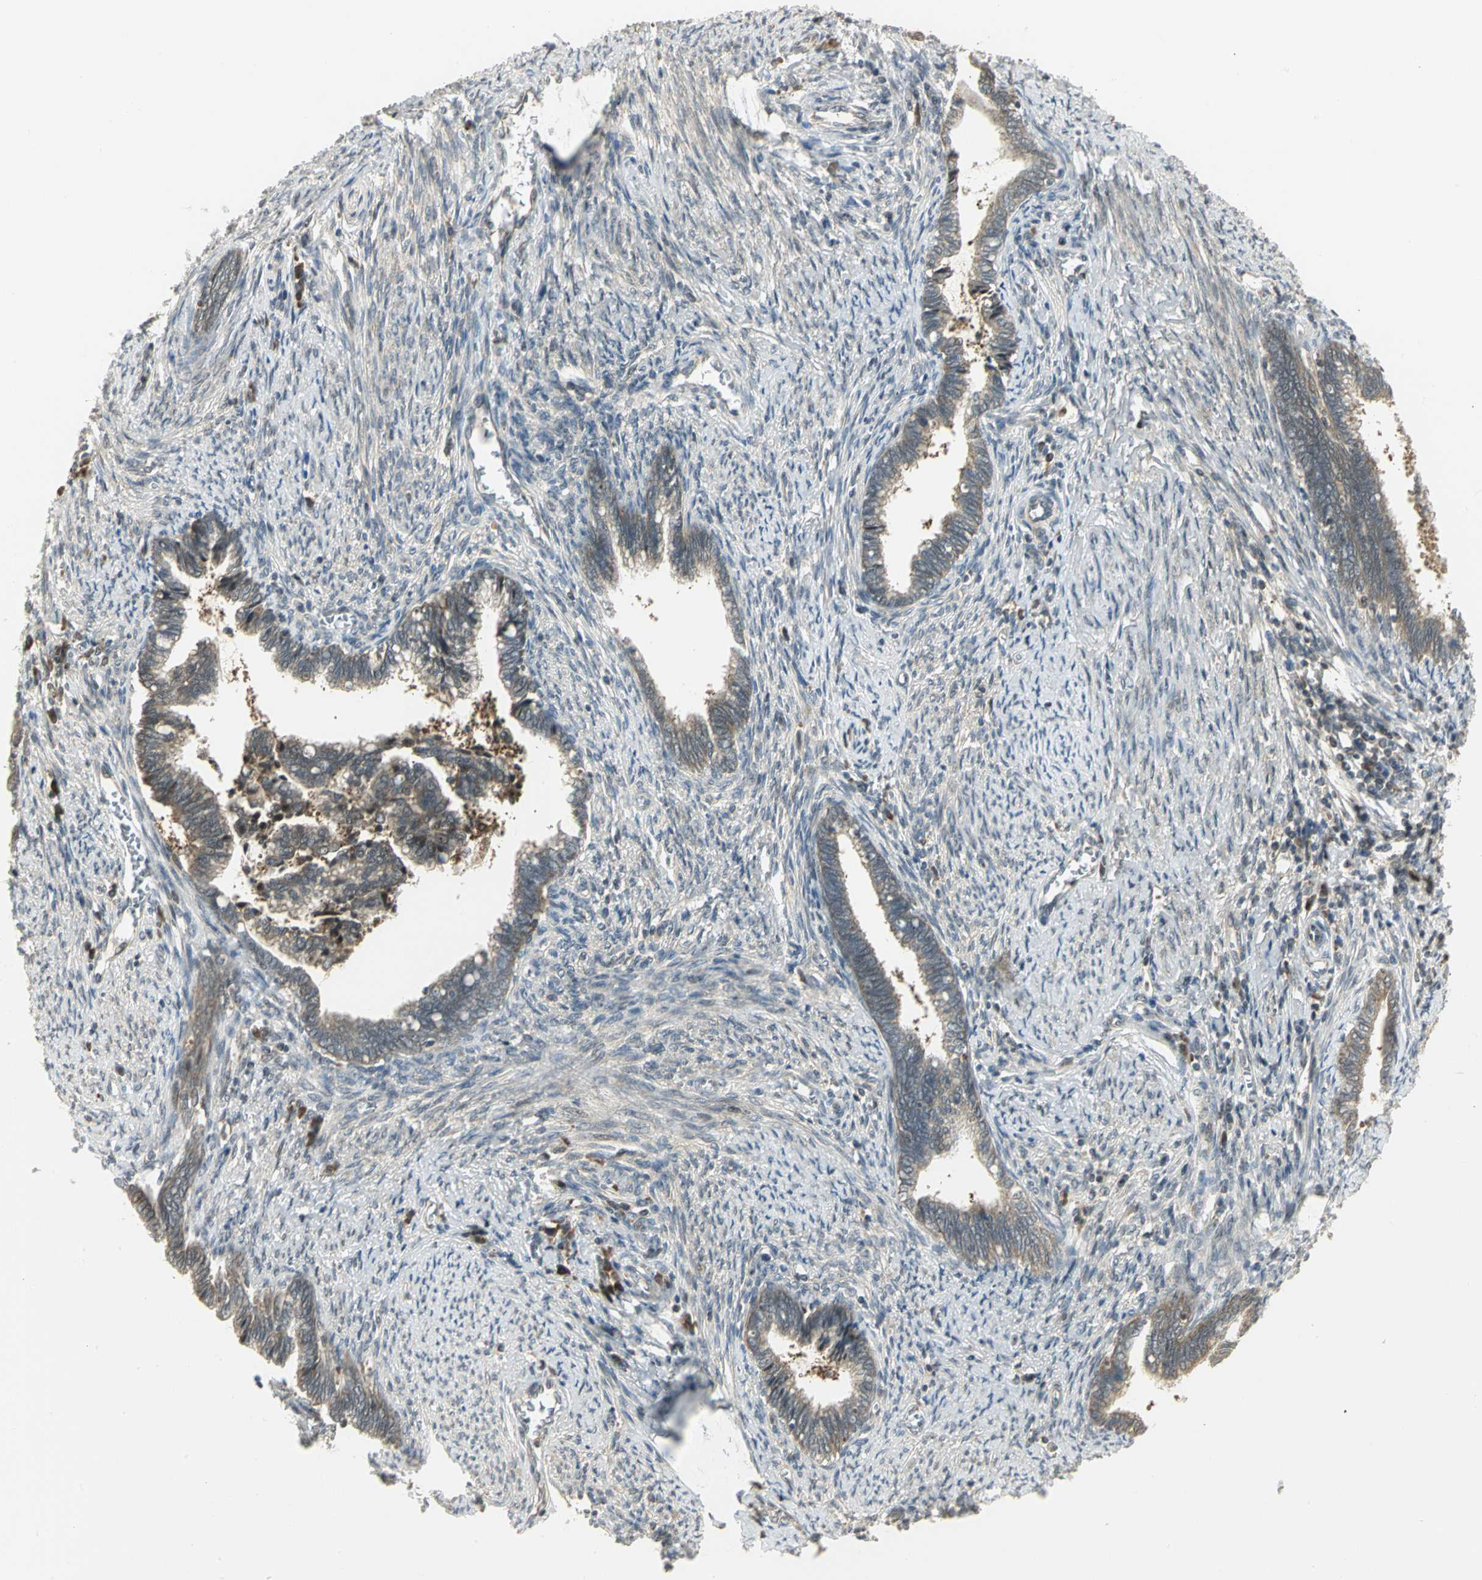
{"staining": {"intensity": "moderate", "quantity": ">75%", "location": "cytoplasmic/membranous"}, "tissue": "cervical cancer", "cell_type": "Tumor cells", "image_type": "cancer", "snomed": [{"axis": "morphology", "description": "Adenocarcinoma, NOS"}, {"axis": "topography", "description": "Cervix"}], "caption": "Protein staining of cervical cancer (adenocarcinoma) tissue reveals moderate cytoplasmic/membranous positivity in approximately >75% of tumor cells.", "gene": "PSMC4", "patient": {"sex": "female", "age": 44}}